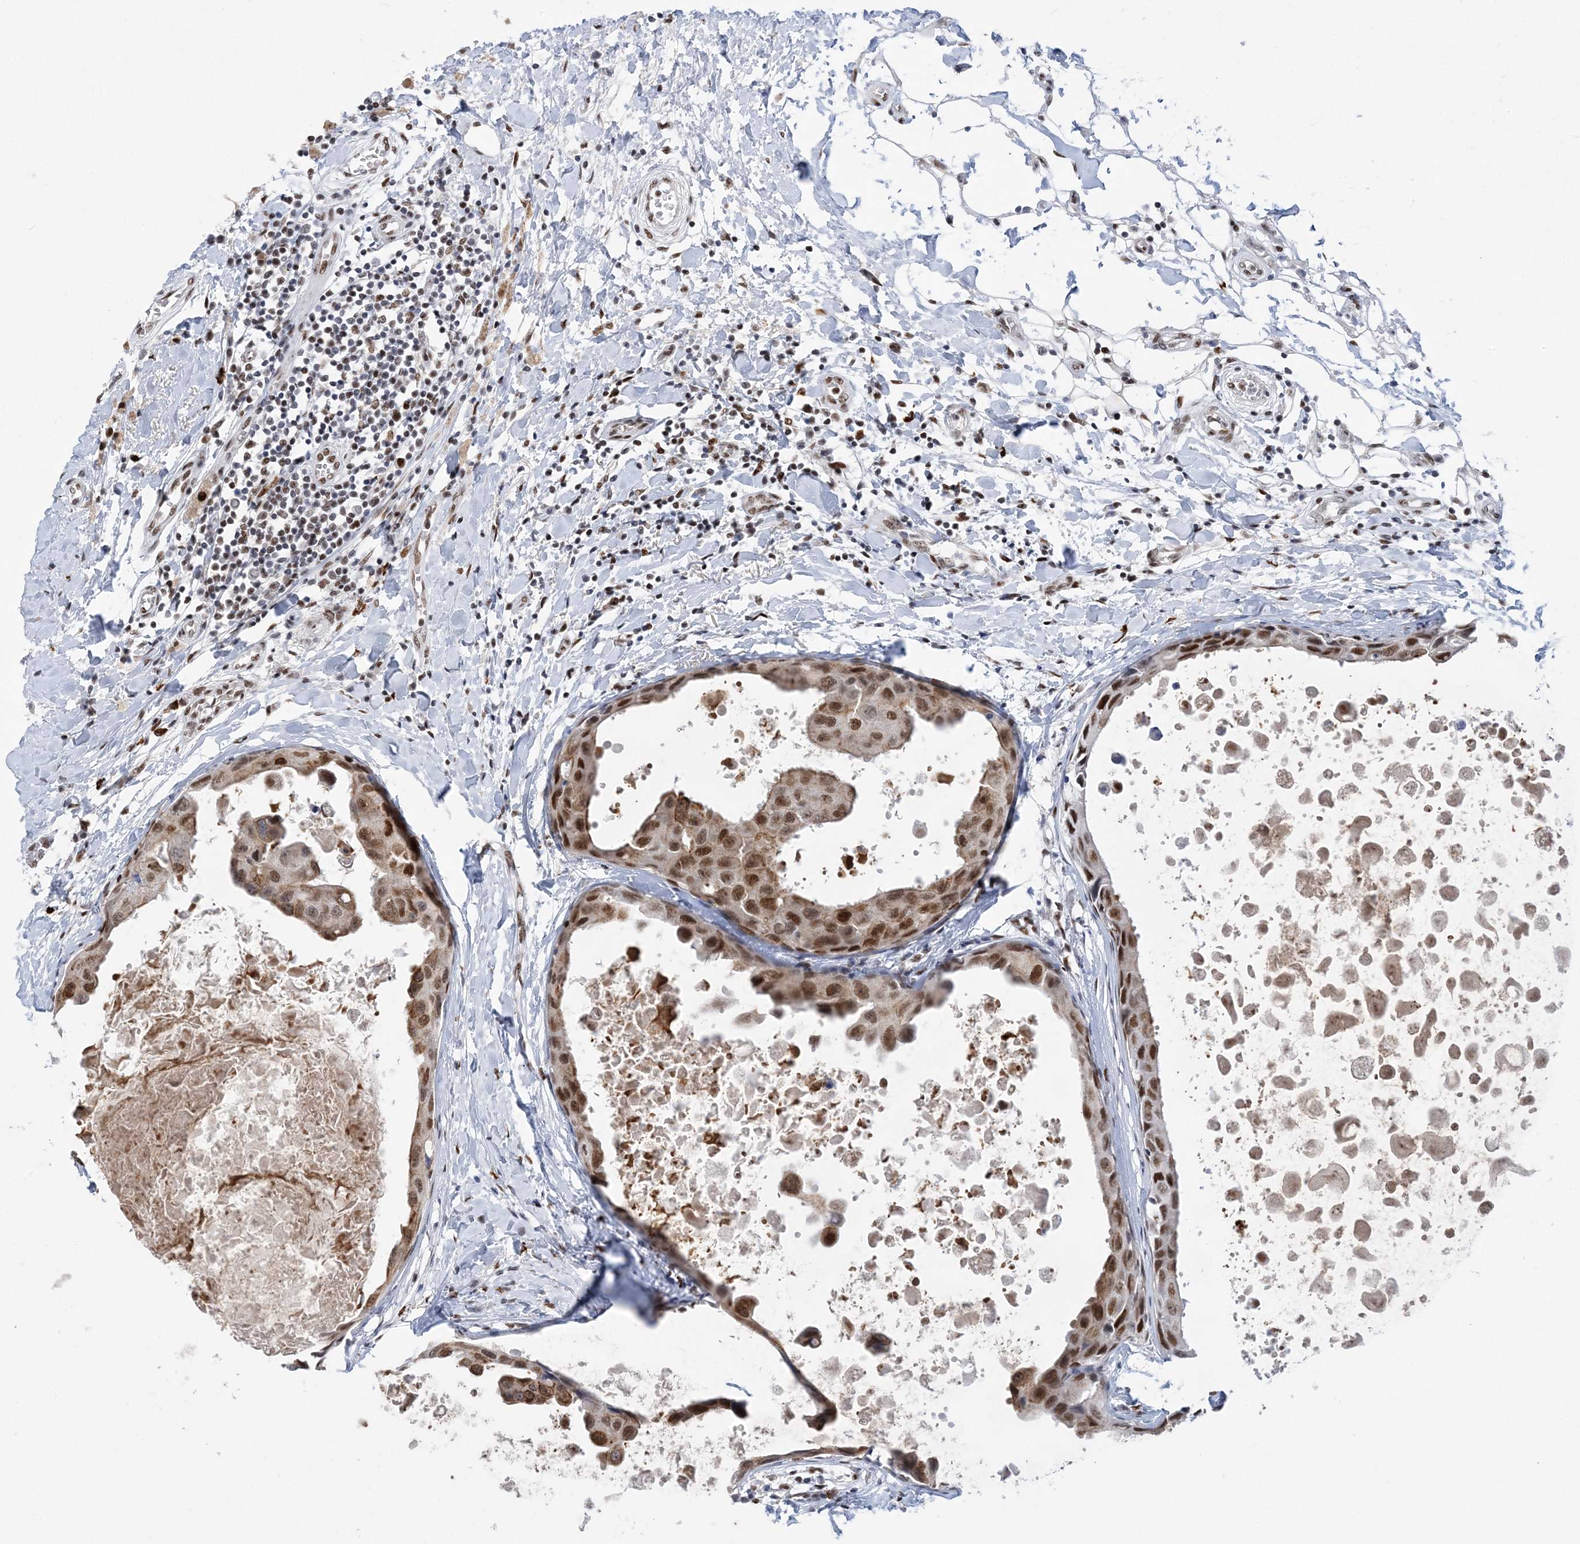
{"staining": {"intensity": "strong", "quantity": ">75%", "location": "nuclear"}, "tissue": "breast cancer", "cell_type": "Tumor cells", "image_type": "cancer", "snomed": [{"axis": "morphology", "description": "Duct carcinoma"}, {"axis": "topography", "description": "Breast"}], "caption": "Brown immunohistochemical staining in human breast infiltrating ductal carcinoma demonstrates strong nuclear staining in approximately >75% of tumor cells.", "gene": "ZBTB7A", "patient": {"sex": "female", "age": 27}}